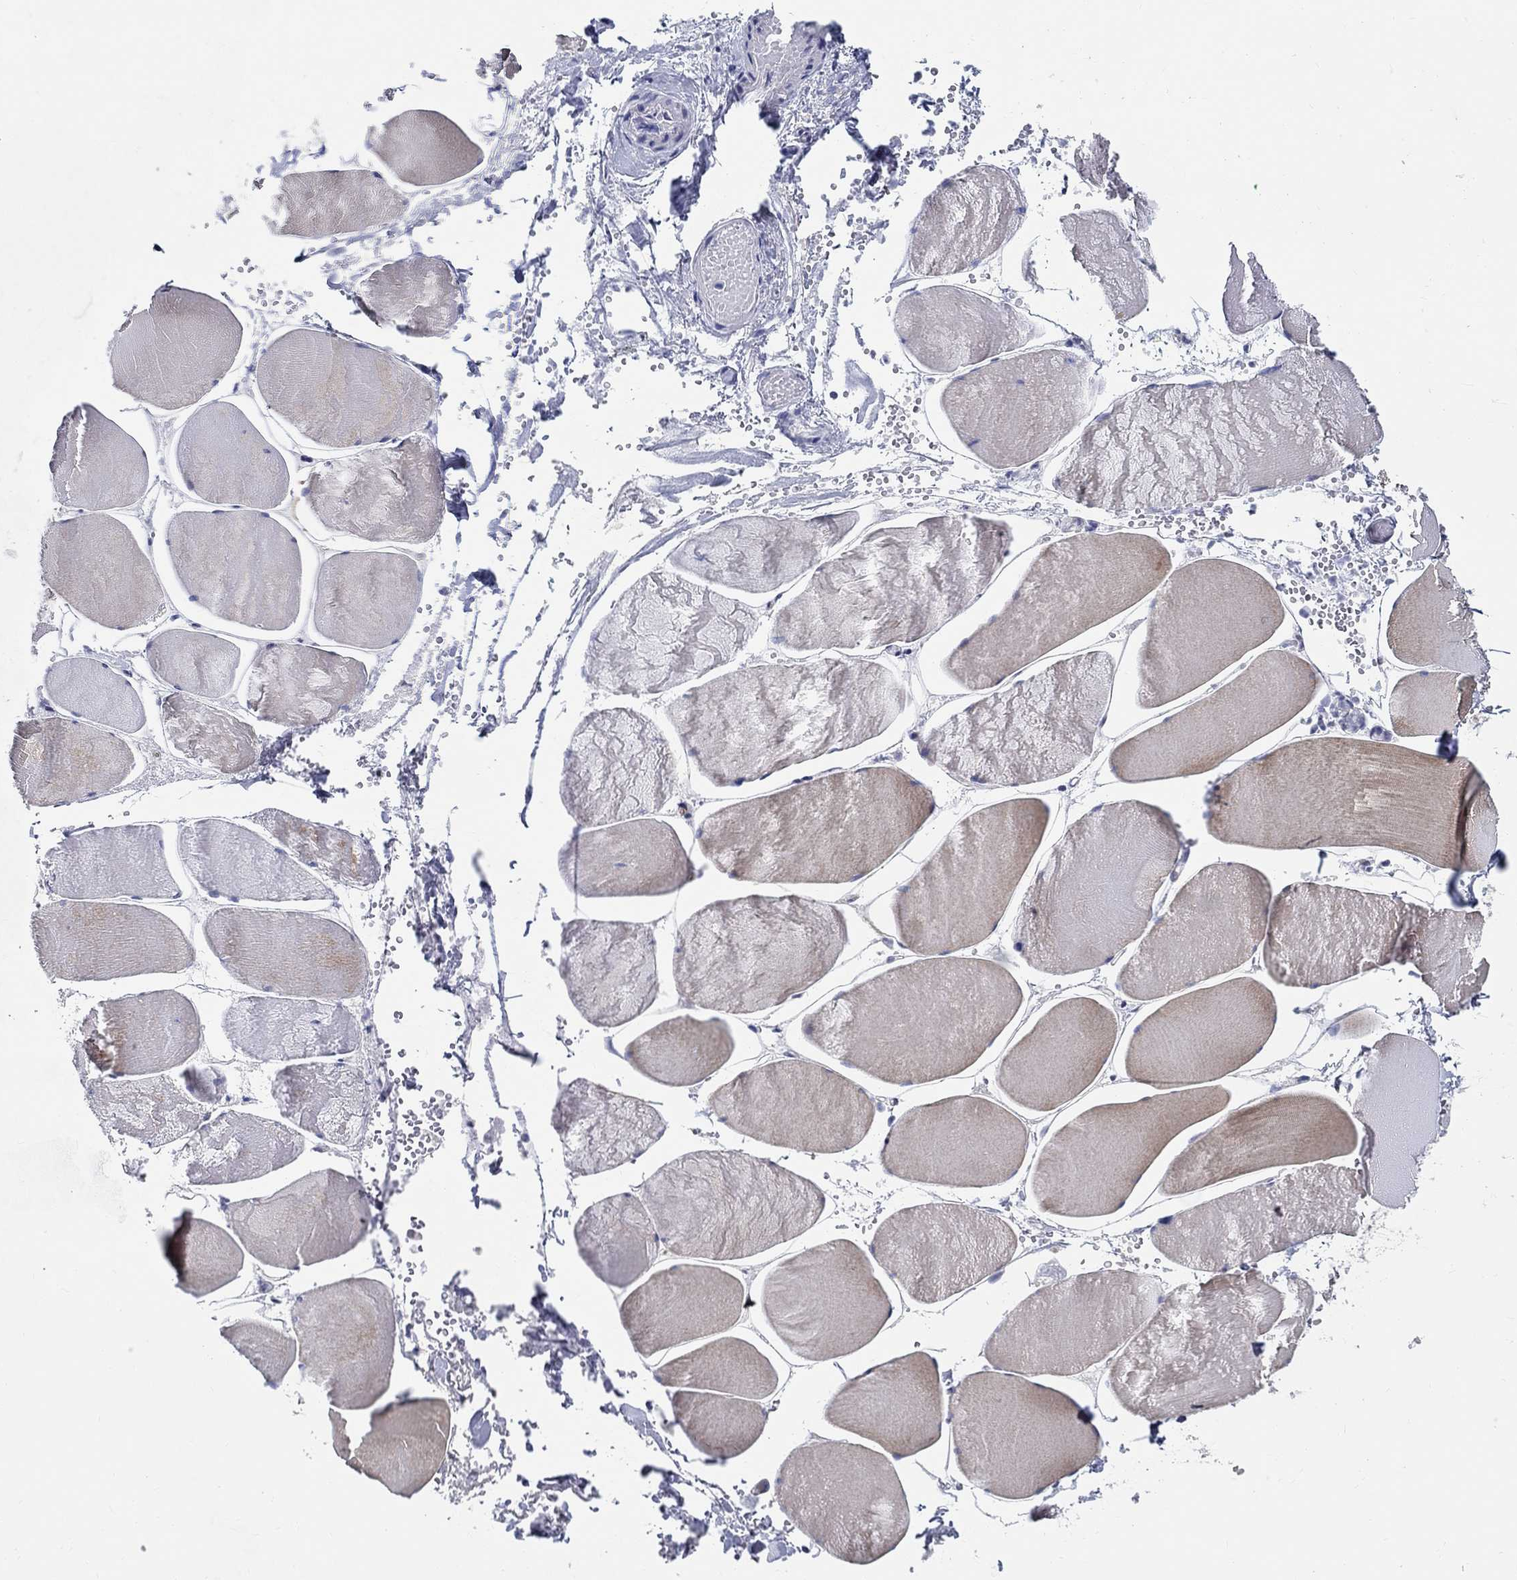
{"staining": {"intensity": "moderate", "quantity": "25%-75%", "location": "cytoplasmic/membranous"}, "tissue": "skeletal muscle", "cell_type": "Myocytes", "image_type": "normal", "snomed": [{"axis": "morphology", "description": "Normal tissue, NOS"}, {"axis": "morphology", "description": "Malignant melanoma, Metastatic site"}, {"axis": "topography", "description": "Skeletal muscle"}], "caption": "DAB (3,3'-diaminobenzidine) immunohistochemical staining of unremarkable human skeletal muscle shows moderate cytoplasmic/membranous protein expression in approximately 25%-75% of myocytes.", "gene": "C16orf46", "patient": {"sex": "male", "age": 50}}